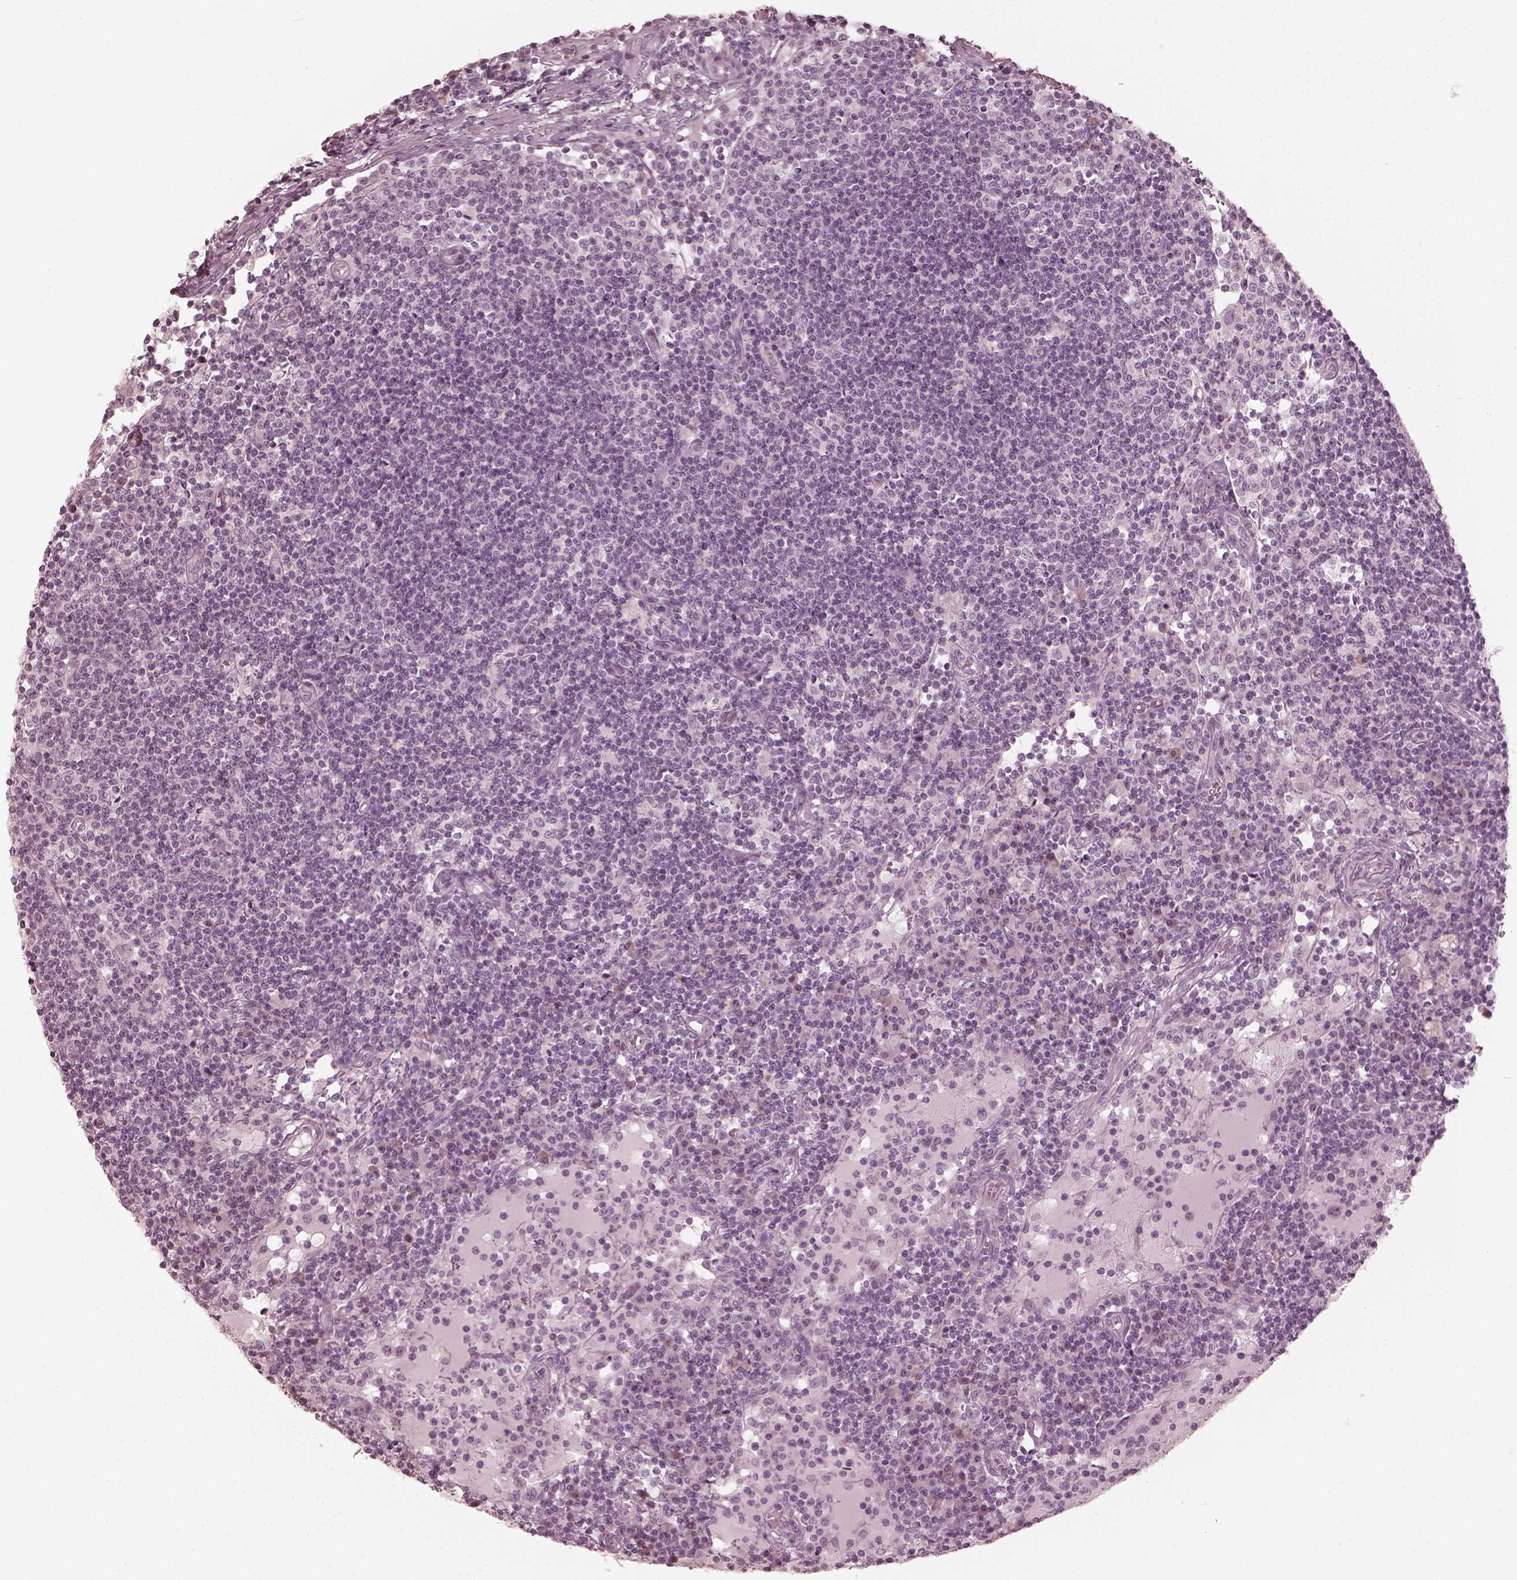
{"staining": {"intensity": "negative", "quantity": "none", "location": "none"}, "tissue": "lymph node", "cell_type": "Germinal center cells", "image_type": "normal", "snomed": [{"axis": "morphology", "description": "Normal tissue, NOS"}, {"axis": "topography", "description": "Lymph node"}], "caption": "A histopathology image of human lymph node is negative for staining in germinal center cells. The staining is performed using DAB brown chromogen with nuclei counter-stained in using hematoxylin.", "gene": "SAXO2", "patient": {"sex": "female", "age": 72}}